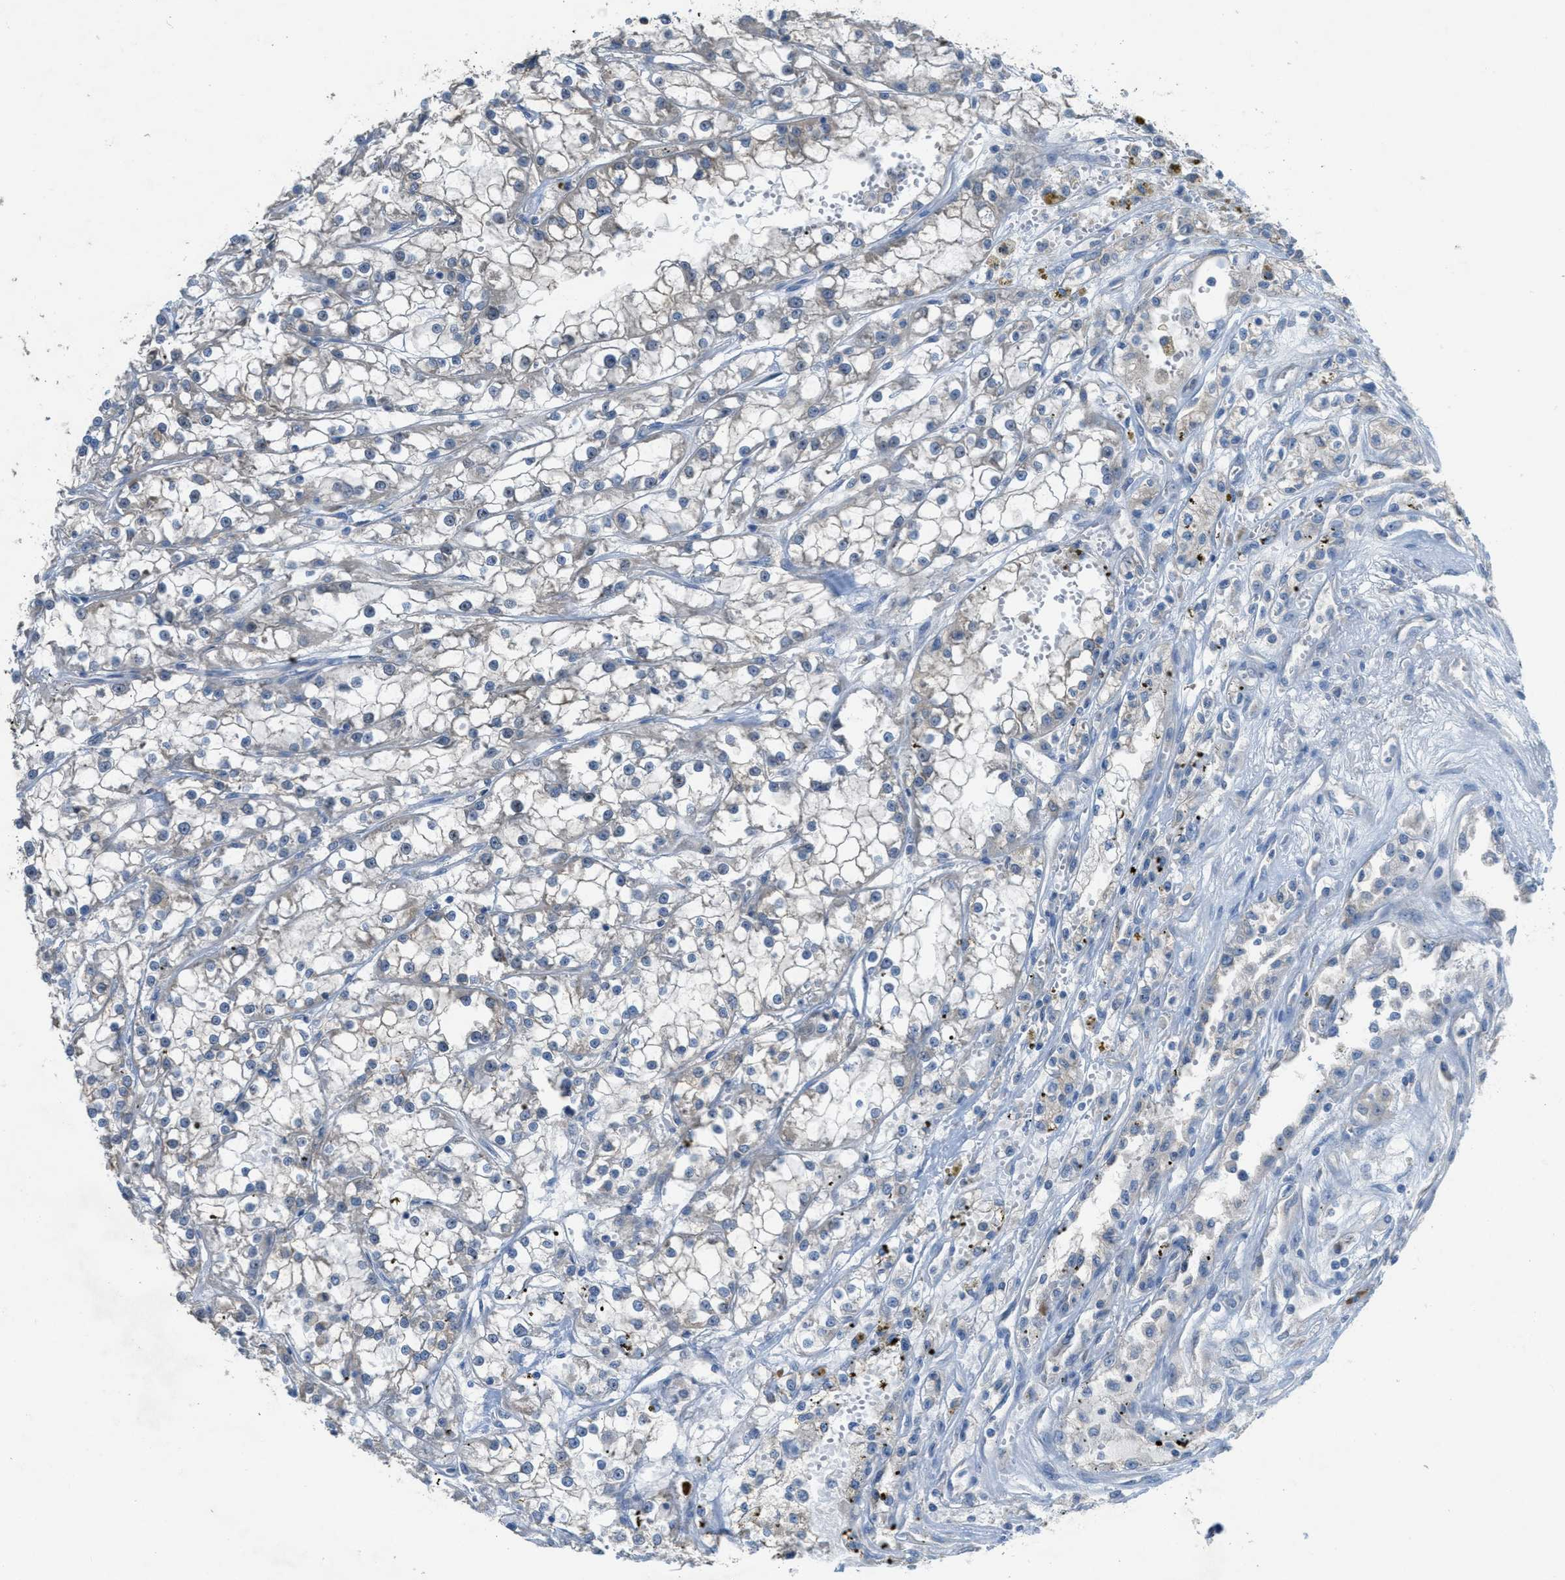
{"staining": {"intensity": "negative", "quantity": "none", "location": "none"}, "tissue": "renal cancer", "cell_type": "Tumor cells", "image_type": "cancer", "snomed": [{"axis": "morphology", "description": "Adenocarcinoma, NOS"}, {"axis": "topography", "description": "Kidney"}], "caption": "A high-resolution histopathology image shows immunohistochemistry staining of renal cancer (adenocarcinoma), which exhibits no significant expression in tumor cells.", "gene": "UBA5", "patient": {"sex": "female", "age": 52}}